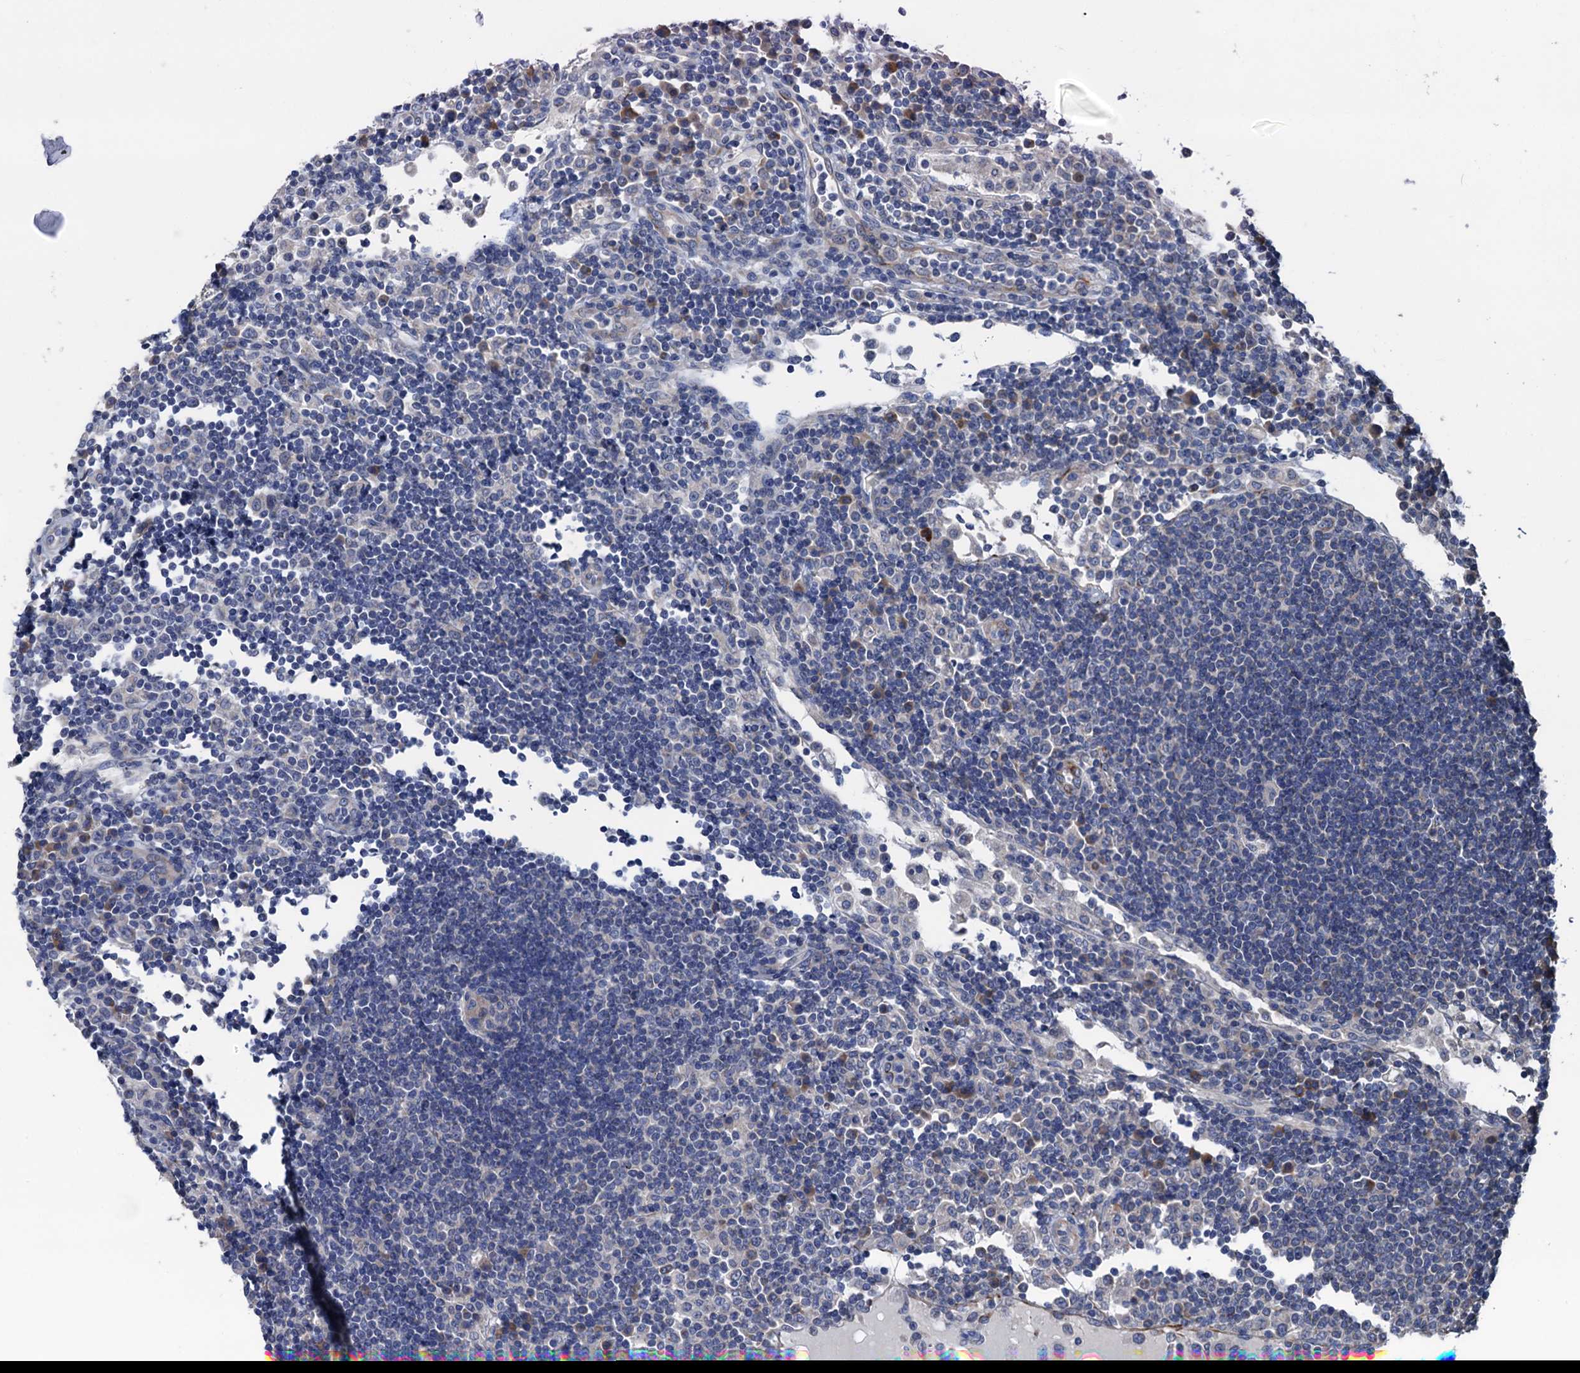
{"staining": {"intensity": "moderate", "quantity": "<25%", "location": "cytoplasmic/membranous"}, "tissue": "lymph node", "cell_type": "Germinal center cells", "image_type": "normal", "snomed": [{"axis": "morphology", "description": "Normal tissue, NOS"}, {"axis": "topography", "description": "Lymph node"}], "caption": "Brown immunohistochemical staining in benign human lymph node exhibits moderate cytoplasmic/membranous positivity in about <25% of germinal center cells.", "gene": "ELAC1", "patient": {"sex": "female", "age": 53}}